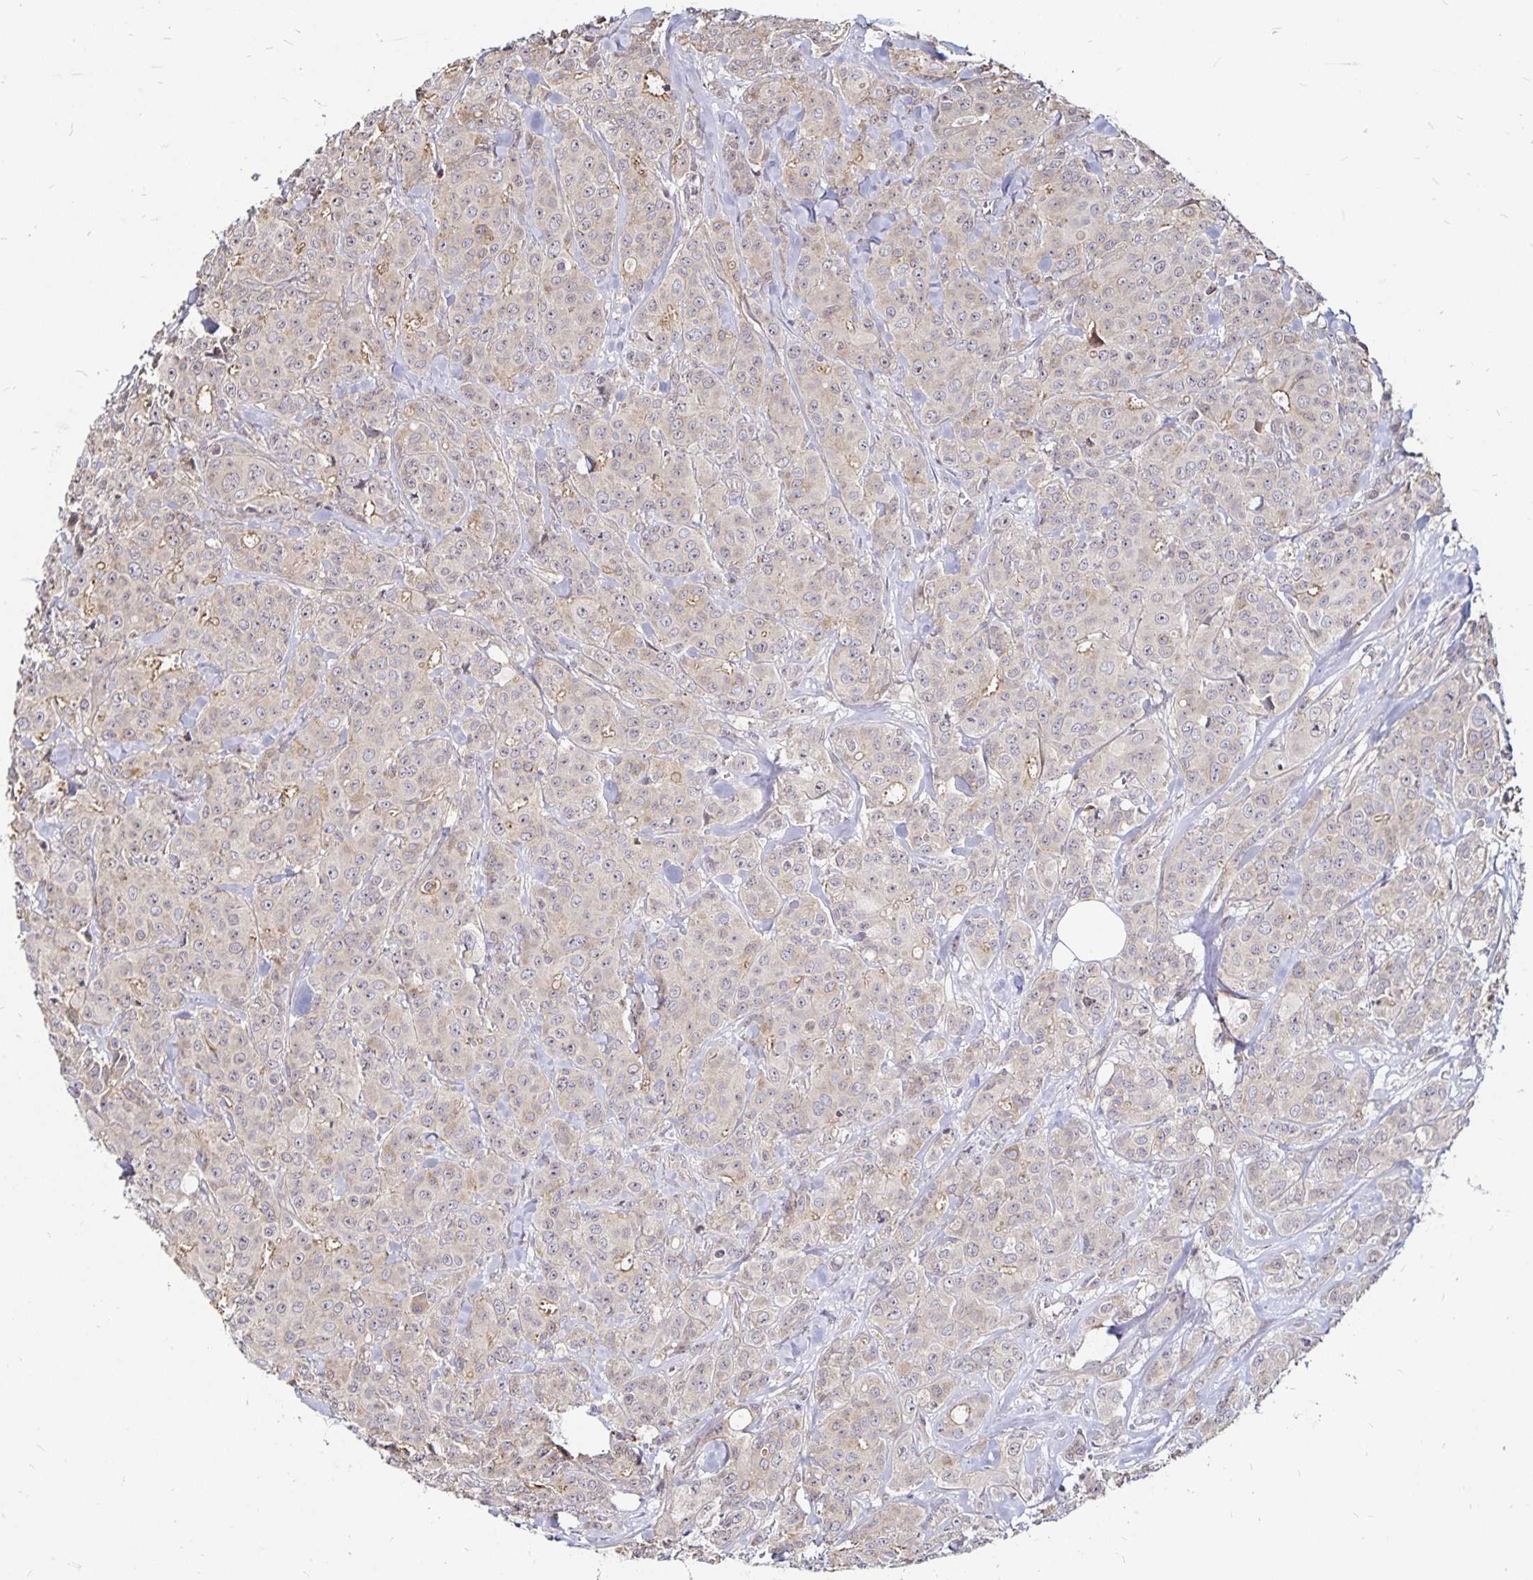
{"staining": {"intensity": "negative", "quantity": "none", "location": "none"}, "tissue": "breast cancer", "cell_type": "Tumor cells", "image_type": "cancer", "snomed": [{"axis": "morphology", "description": "Normal tissue, NOS"}, {"axis": "morphology", "description": "Duct carcinoma"}, {"axis": "topography", "description": "Breast"}], "caption": "A high-resolution micrograph shows immunohistochemistry staining of invasive ductal carcinoma (breast), which displays no significant expression in tumor cells. (Stains: DAB (3,3'-diaminobenzidine) immunohistochemistry (IHC) with hematoxylin counter stain, Microscopy: brightfield microscopy at high magnification).", "gene": "CYP27A1", "patient": {"sex": "female", "age": 43}}